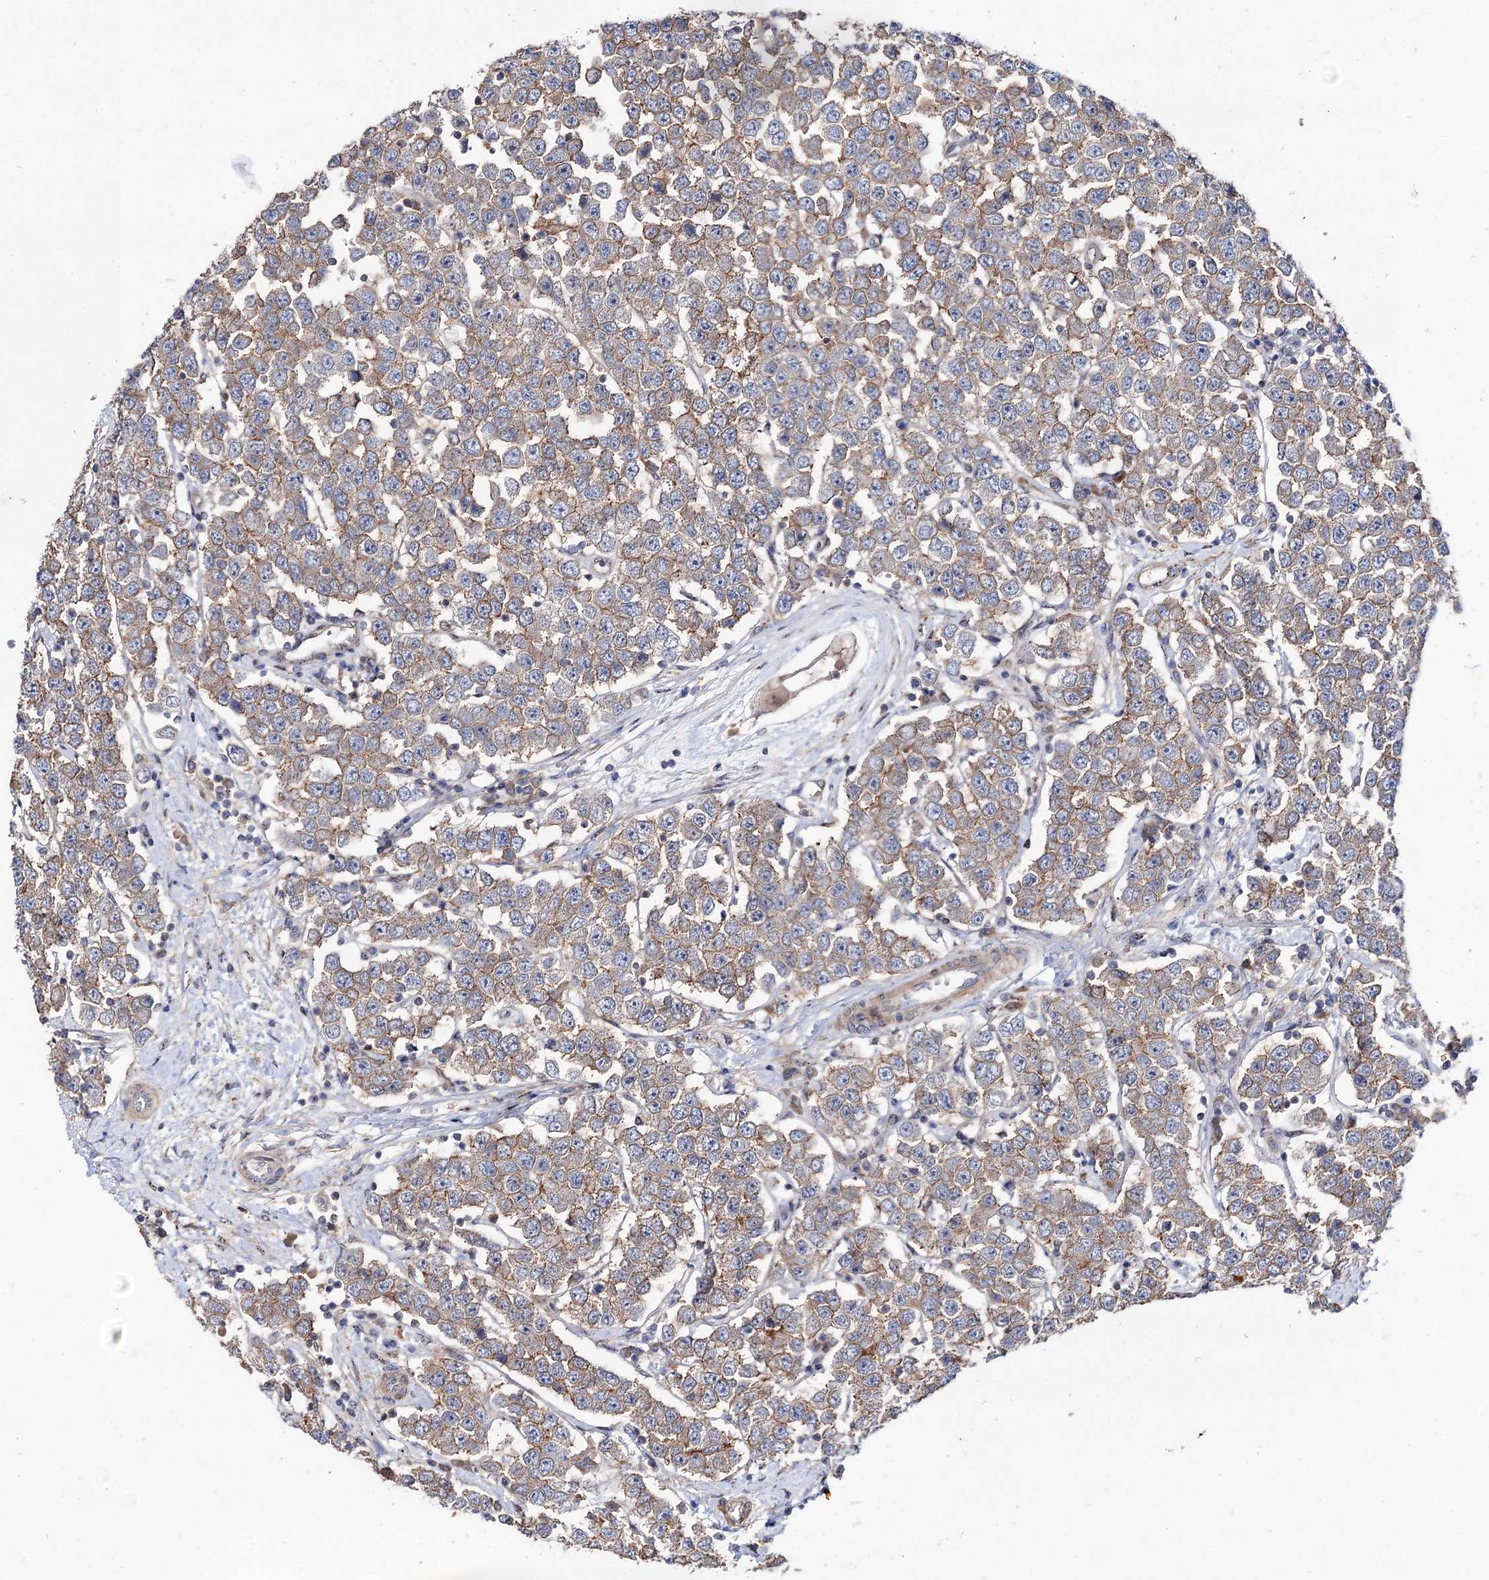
{"staining": {"intensity": "moderate", "quantity": ">75%", "location": "cytoplasmic/membranous"}, "tissue": "testis cancer", "cell_type": "Tumor cells", "image_type": "cancer", "snomed": [{"axis": "morphology", "description": "Seminoma, NOS"}, {"axis": "topography", "description": "Testis"}], "caption": "High-magnification brightfield microscopy of testis seminoma stained with DAB (3,3'-diaminobenzidine) (brown) and counterstained with hematoxylin (blue). tumor cells exhibit moderate cytoplasmic/membranous expression is identified in approximately>75% of cells.", "gene": "SEC24A", "patient": {"sex": "male", "age": 28}}